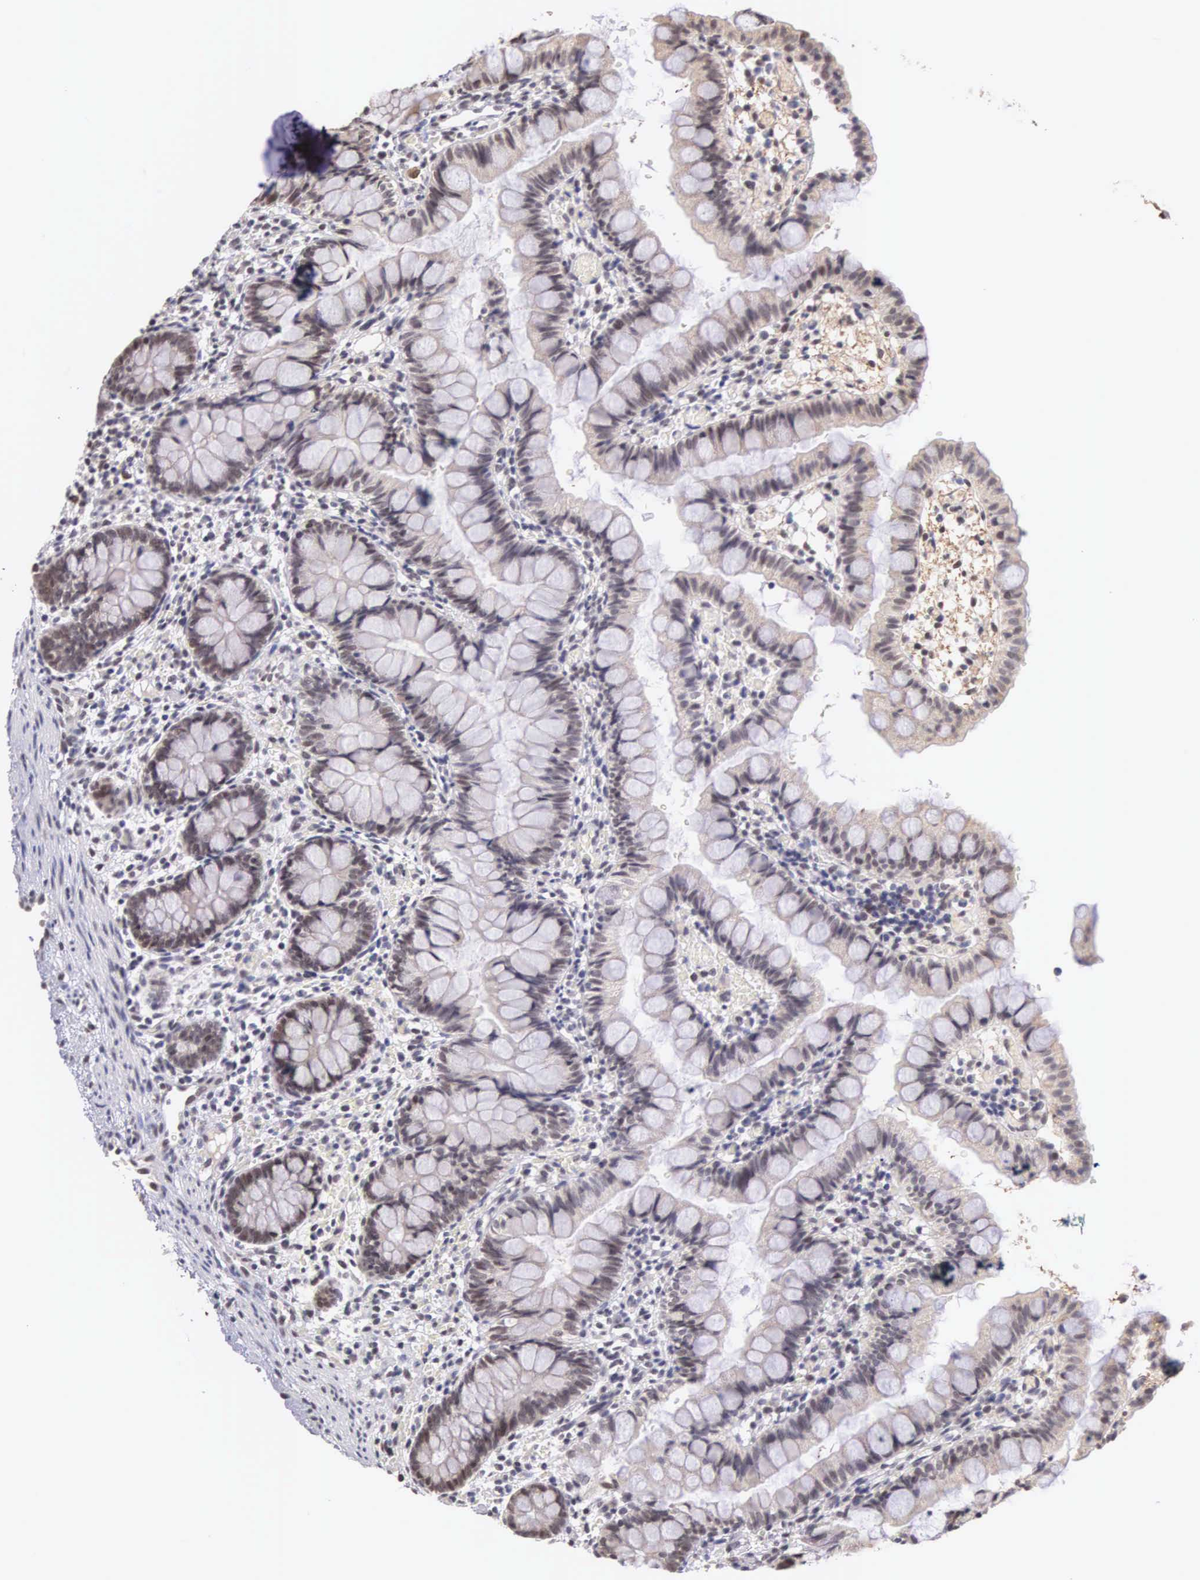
{"staining": {"intensity": "weak", "quantity": "25%-75%", "location": "nuclear"}, "tissue": "small intestine", "cell_type": "Glandular cells", "image_type": "normal", "snomed": [{"axis": "morphology", "description": "Normal tissue, NOS"}, {"axis": "topography", "description": "Small intestine"}], "caption": "Immunohistochemical staining of unremarkable small intestine demonstrates weak nuclear protein staining in about 25%-75% of glandular cells.", "gene": "HMGXB4", "patient": {"sex": "male", "age": 1}}